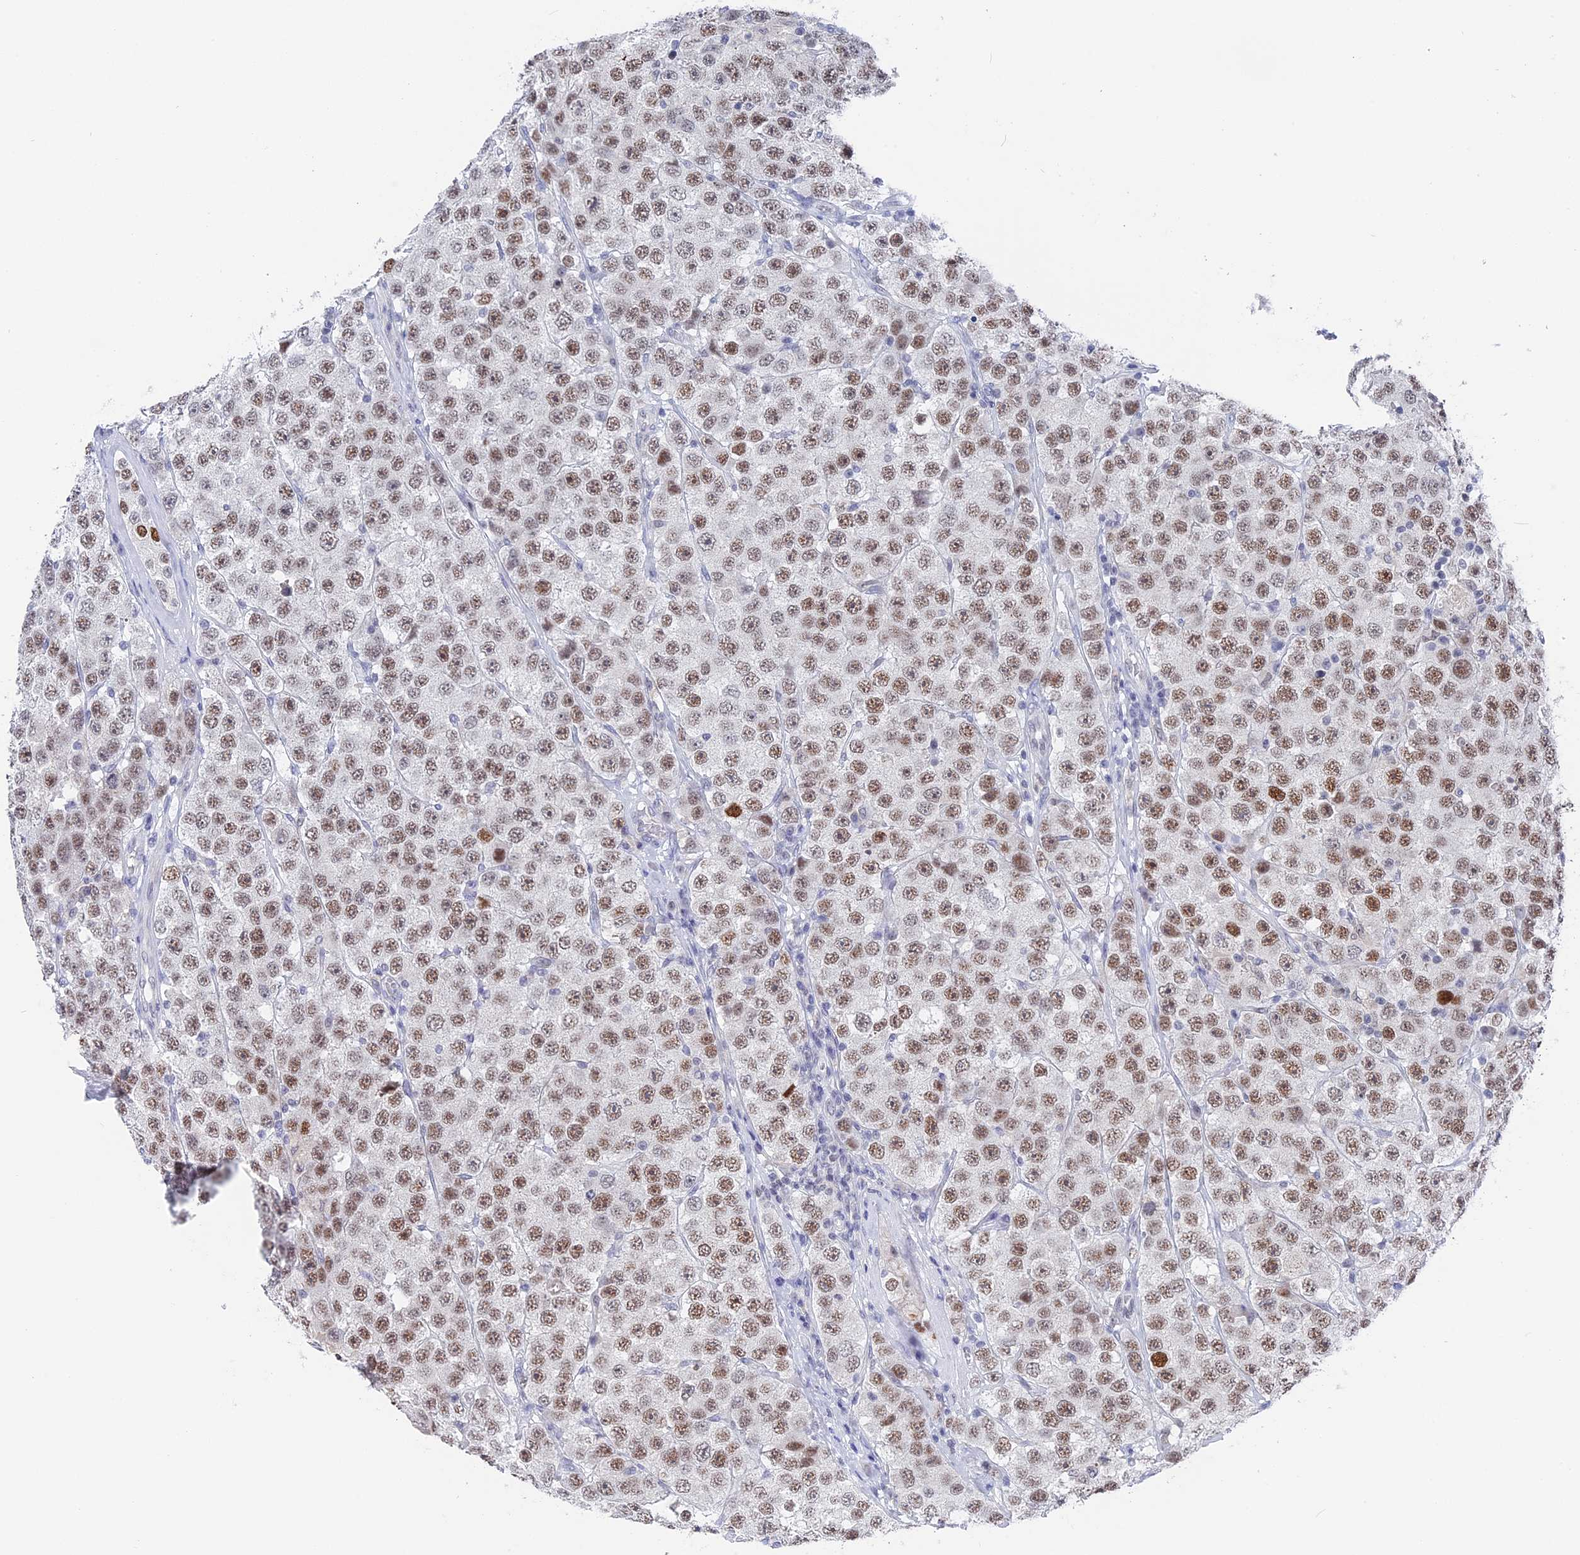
{"staining": {"intensity": "moderate", "quantity": ">75%", "location": "nuclear"}, "tissue": "testis cancer", "cell_type": "Tumor cells", "image_type": "cancer", "snomed": [{"axis": "morphology", "description": "Seminoma, NOS"}, {"axis": "topography", "description": "Testis"}], "caption": "This micrograph exhibits immunohistochemistry (IHC) staining of testis cancer (seminoma), with medium moderate nuclear positivity in approximately >75% of tumor cells.", "gene": "BRD2", "patient": {"sex": "male", "age": 28}}